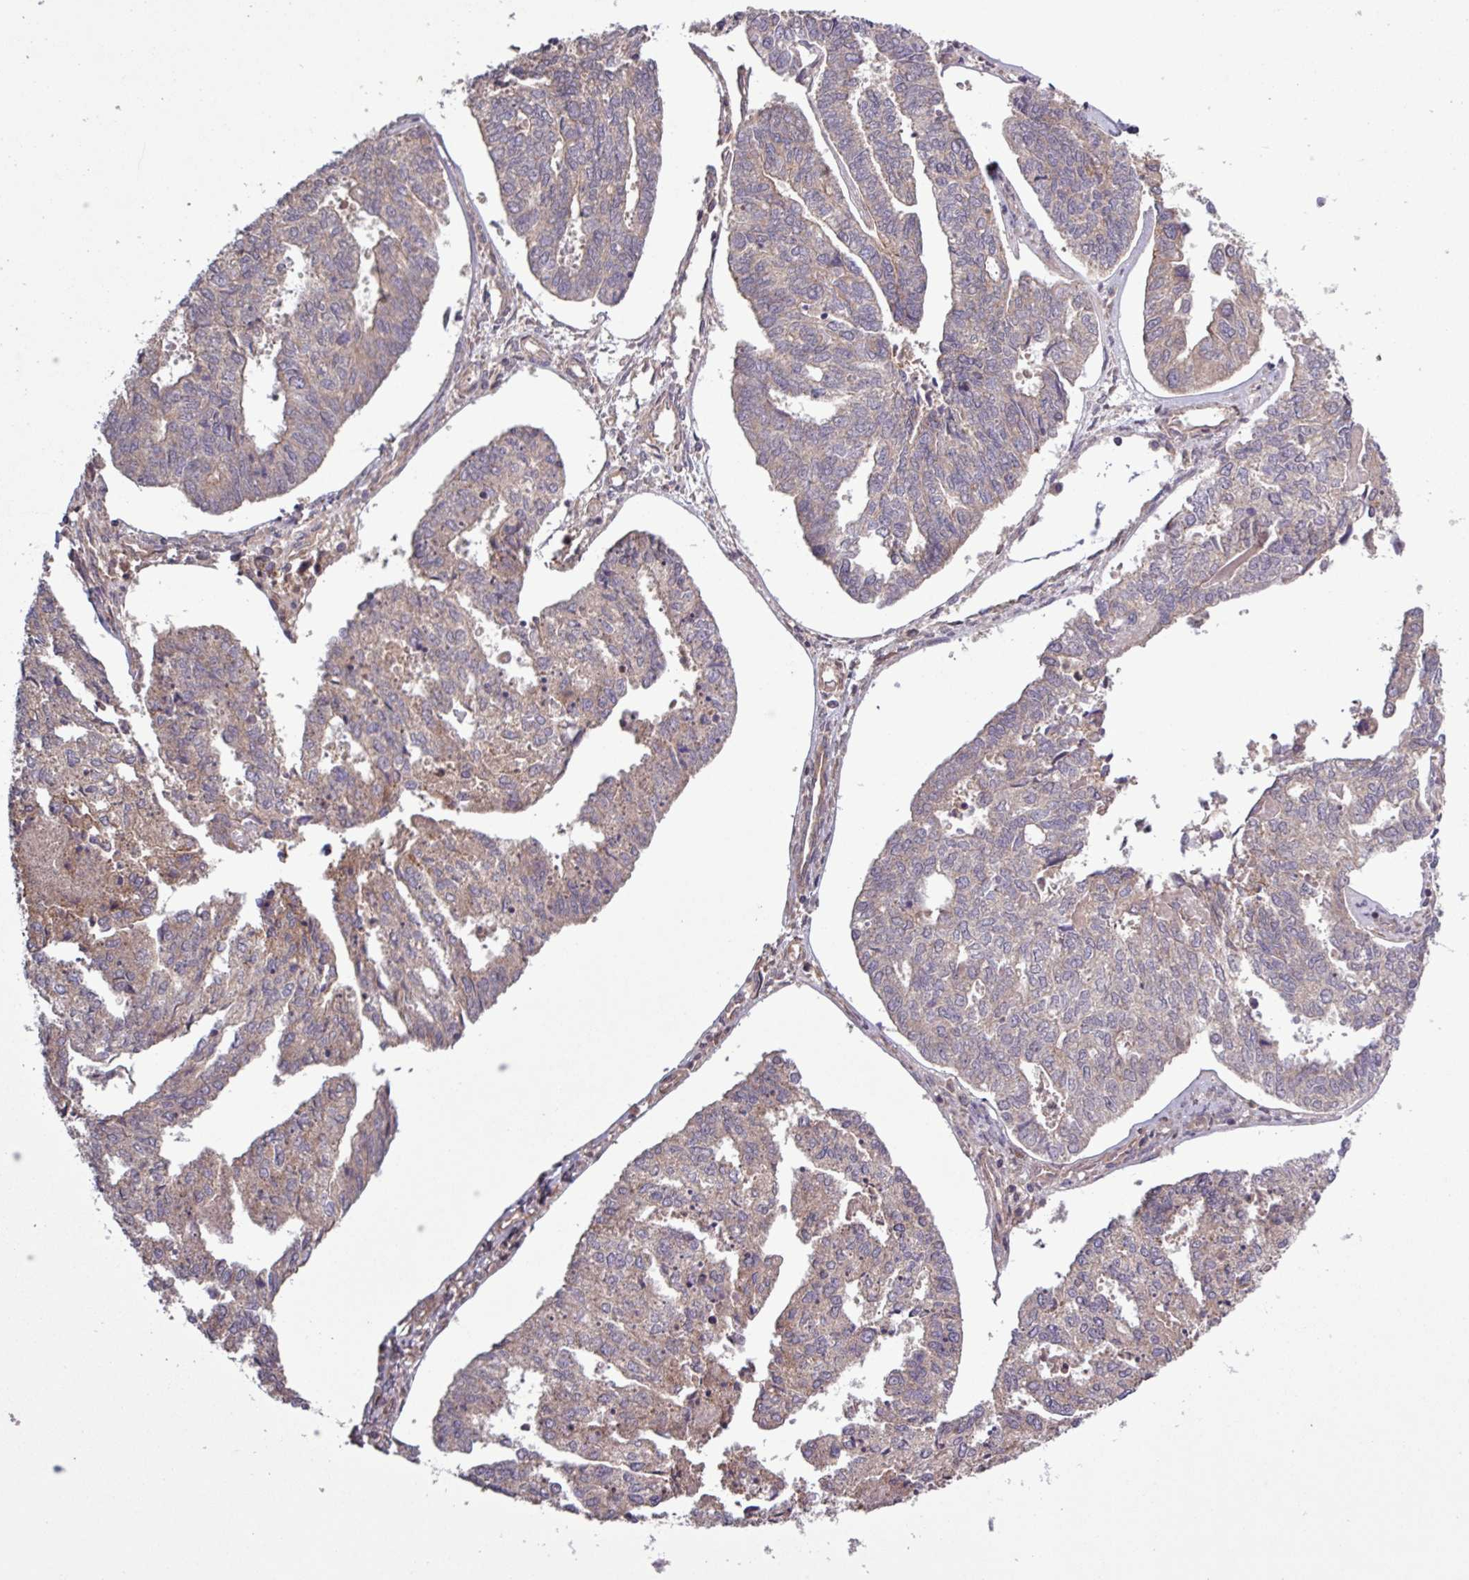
{"staining": {"intensity": "negative", "quantity": "none", "location": "none"}, "tissue": "endometrial cancer", "cell_type": "Tumor cells", "image_type": "cancer", "snomed": [{"axis": "morphology", "description": "Adenocarcinoma, NOS"}, {"axis": "topography", "description": "Endometrium"}], "caption": "An IHC photomicrograph of adenocarcinoma (endometrial) is shown. There is no staining in tumor cells of adenocarcinoma (endometrial). (Immunohistochemistry (ihc), brightfield microscopy, high magnification).", "gene": "TRABD2A", "patient": {"sex": "female", "age": 73}}